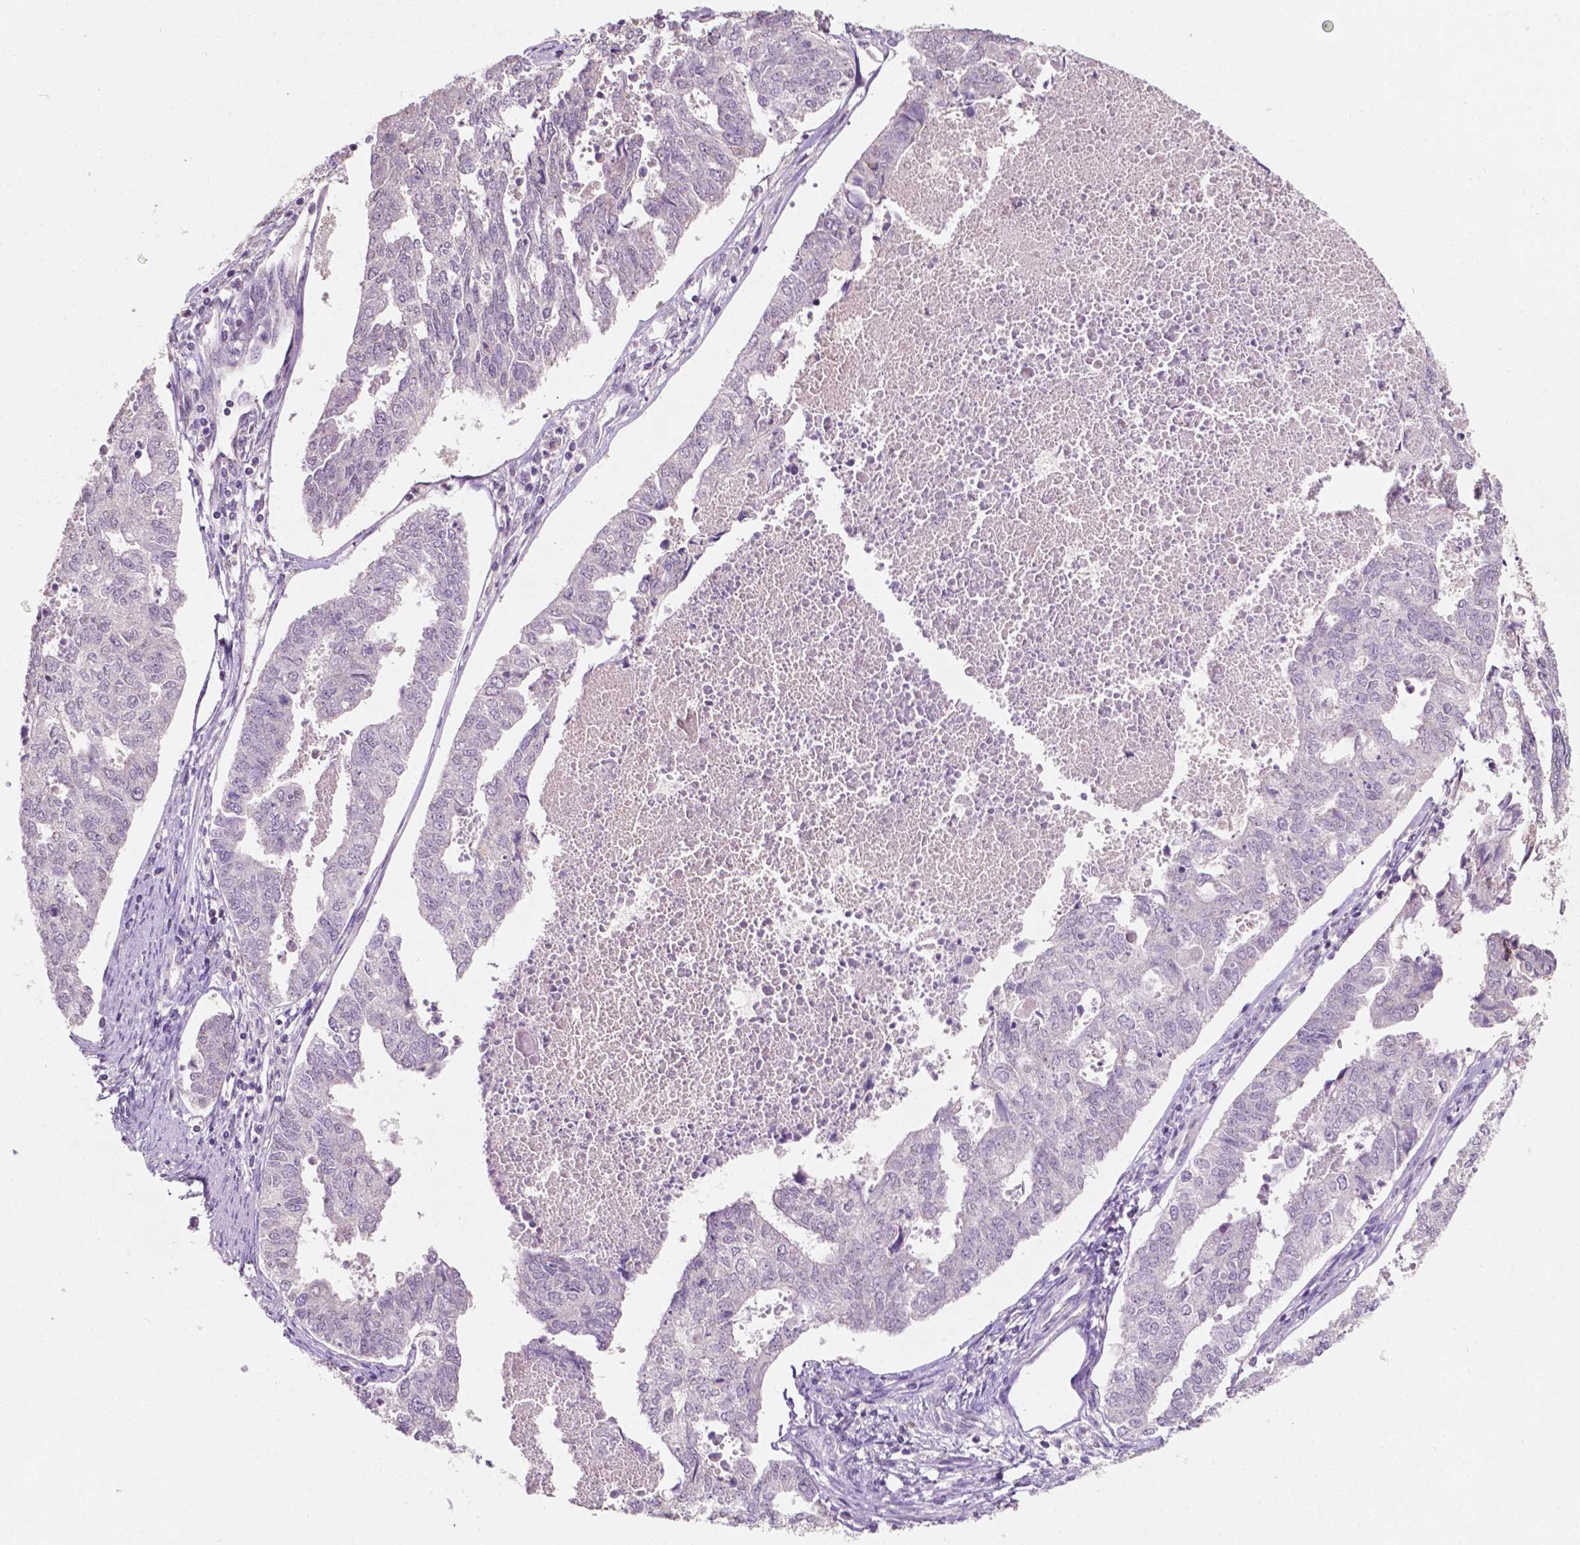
{"staining": {"intensity": "negative", "quantity": "none", "location": "none"}, "tissue": "endometrial cancer", "cell_type": "Tumor cells", "image_type": "cancer", "snomed": [{"axis": "morphology", "description": "Adenocarcinoma, NOS"}, {"axis": "topography", "description": "Endometrium"}], "caption": "A high-resolution image shows immunohistochemistry staining of endometrial cancer (adenocarcinoma), which demonstrates no significant positivity in tumor cells.", "gene": "TM6SF2", "patient": {"sex": "female", "age": 73}}